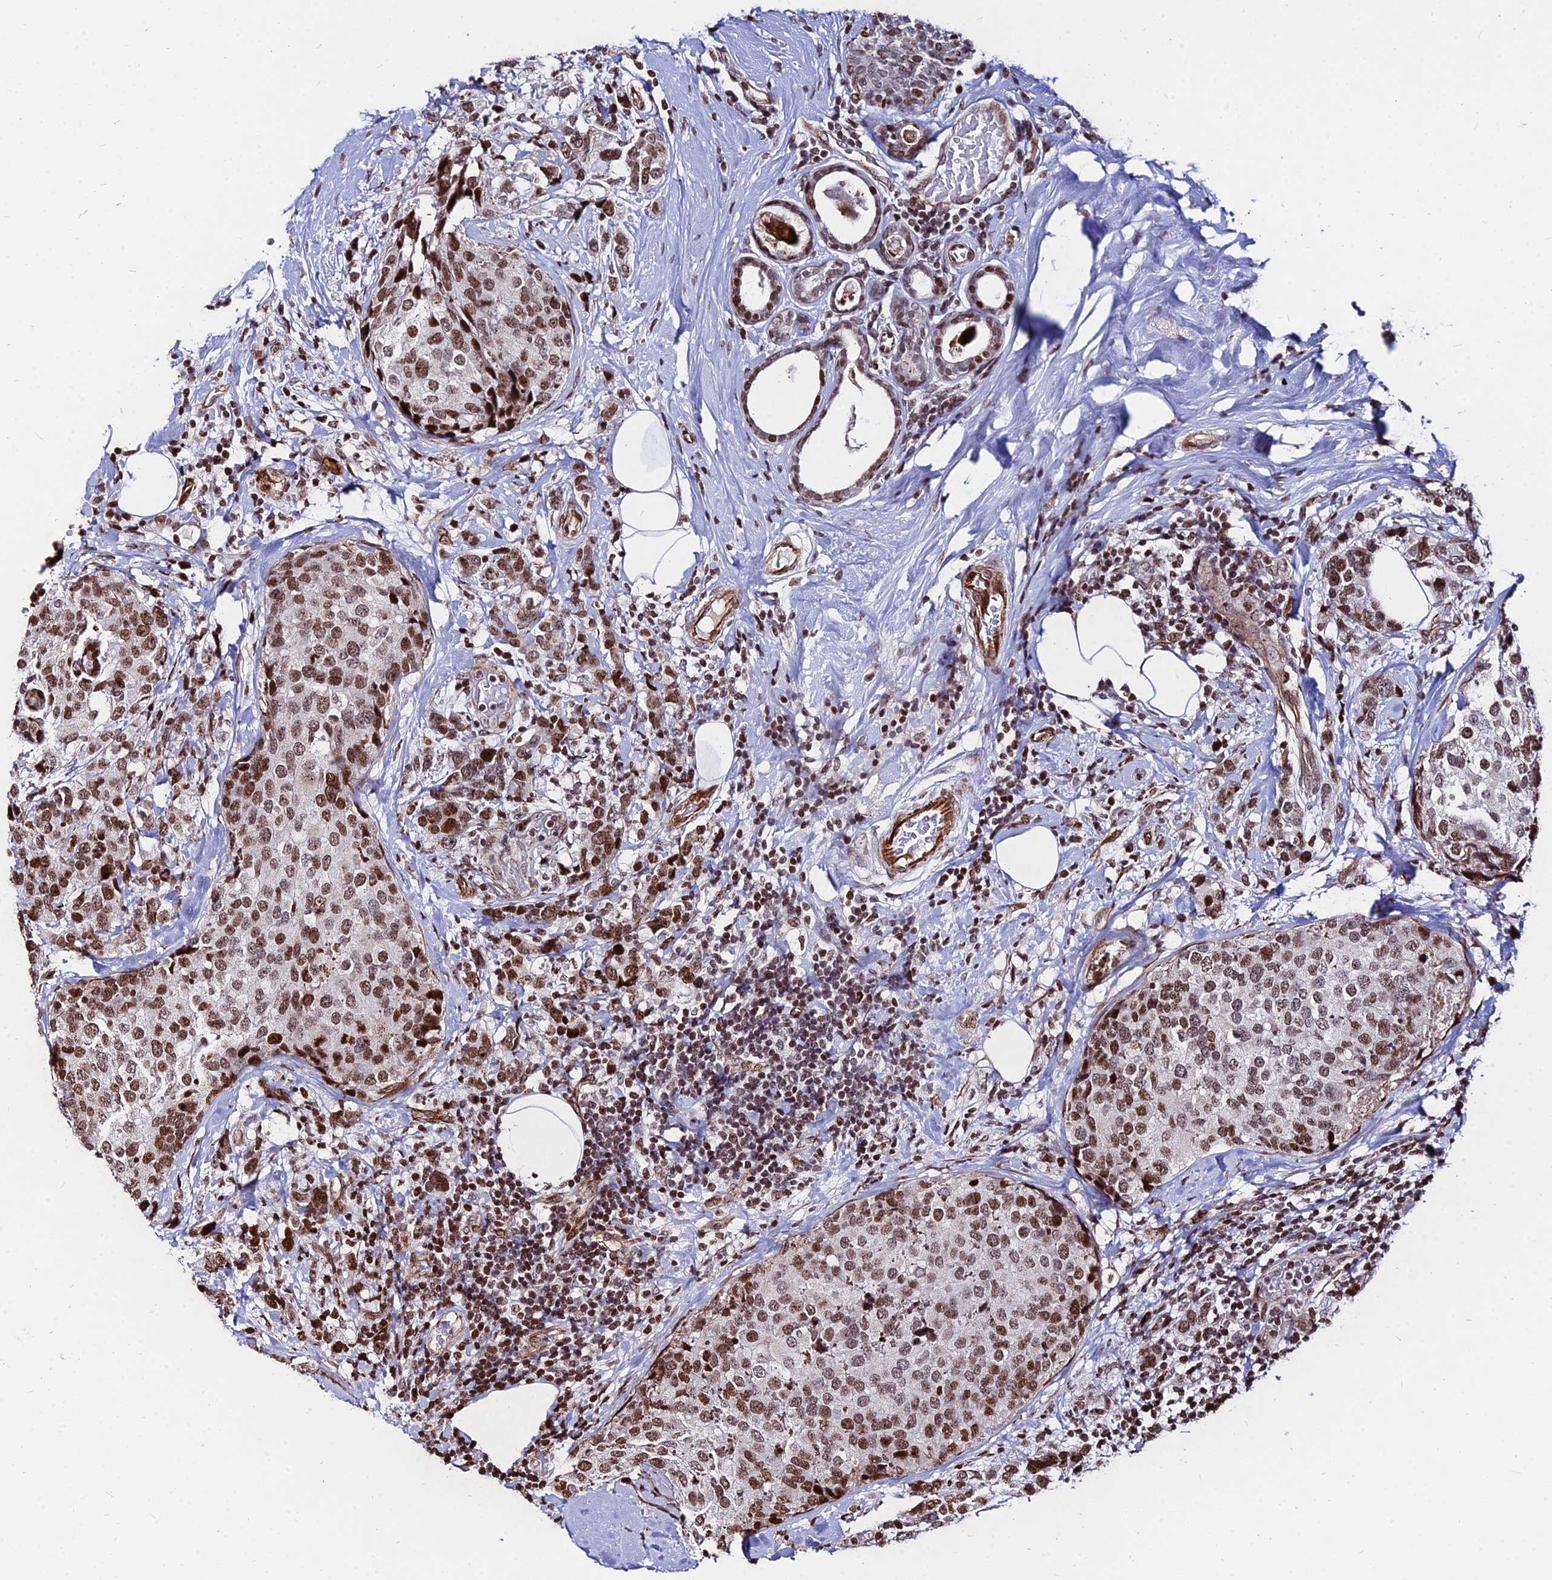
{"staining": {"intensity": "moderate", "quantity": ">75%", "location": "nuclear"}, "tissue": "breast cancer", "cell_type": "Tumor cells", "image_type": "cancer", "snomed": [{"axis": "morphology", "description": "Lobular carcinoma"}, {"axis": "topography", "description": "Breast"}], "caption": "Immunohistochemical staining of human breast lobular carcinoma demonstrates medium levels of moderate nuclear positivity in approximately >75% of tumor cells.", "gene": "NYAP2", "patient": {"sex": "female", "age": 59}}